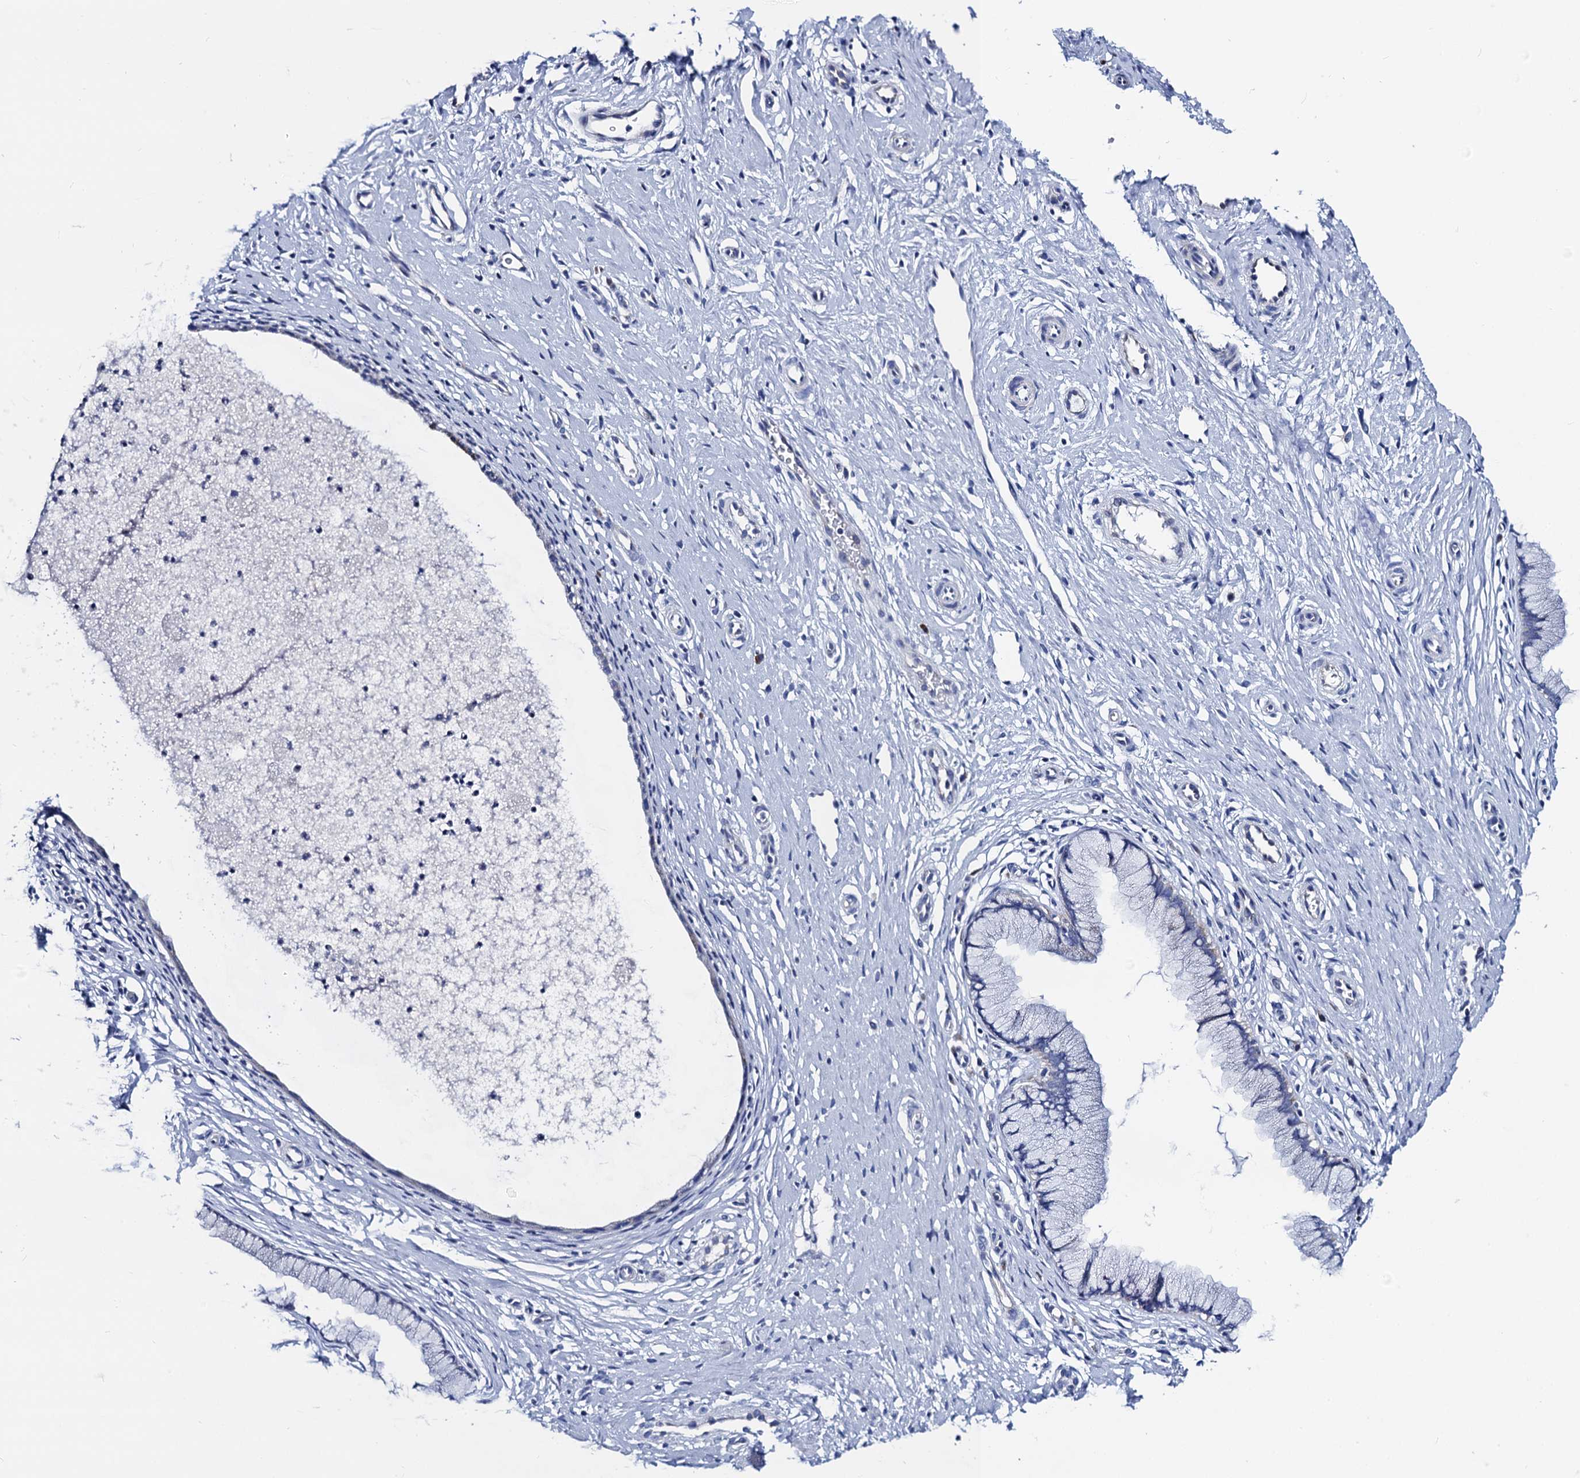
{"staining": {"intensity": "negative", "quantity": "none", "location": "none"}, "tissue": "cervix", "cell_type": "Glandular cells", "image_type": "normal", "snomed": [{"axis": "morphology", "description": "Normal tissue, NOS"}, {"axis": "topography", "description": "Cervix"}], "caption": "Micrograph shows no protein positivity in glandular cells of normal cervix.", "gene": "ACADSB", "patient": {"sex": "female", "age": 36}}